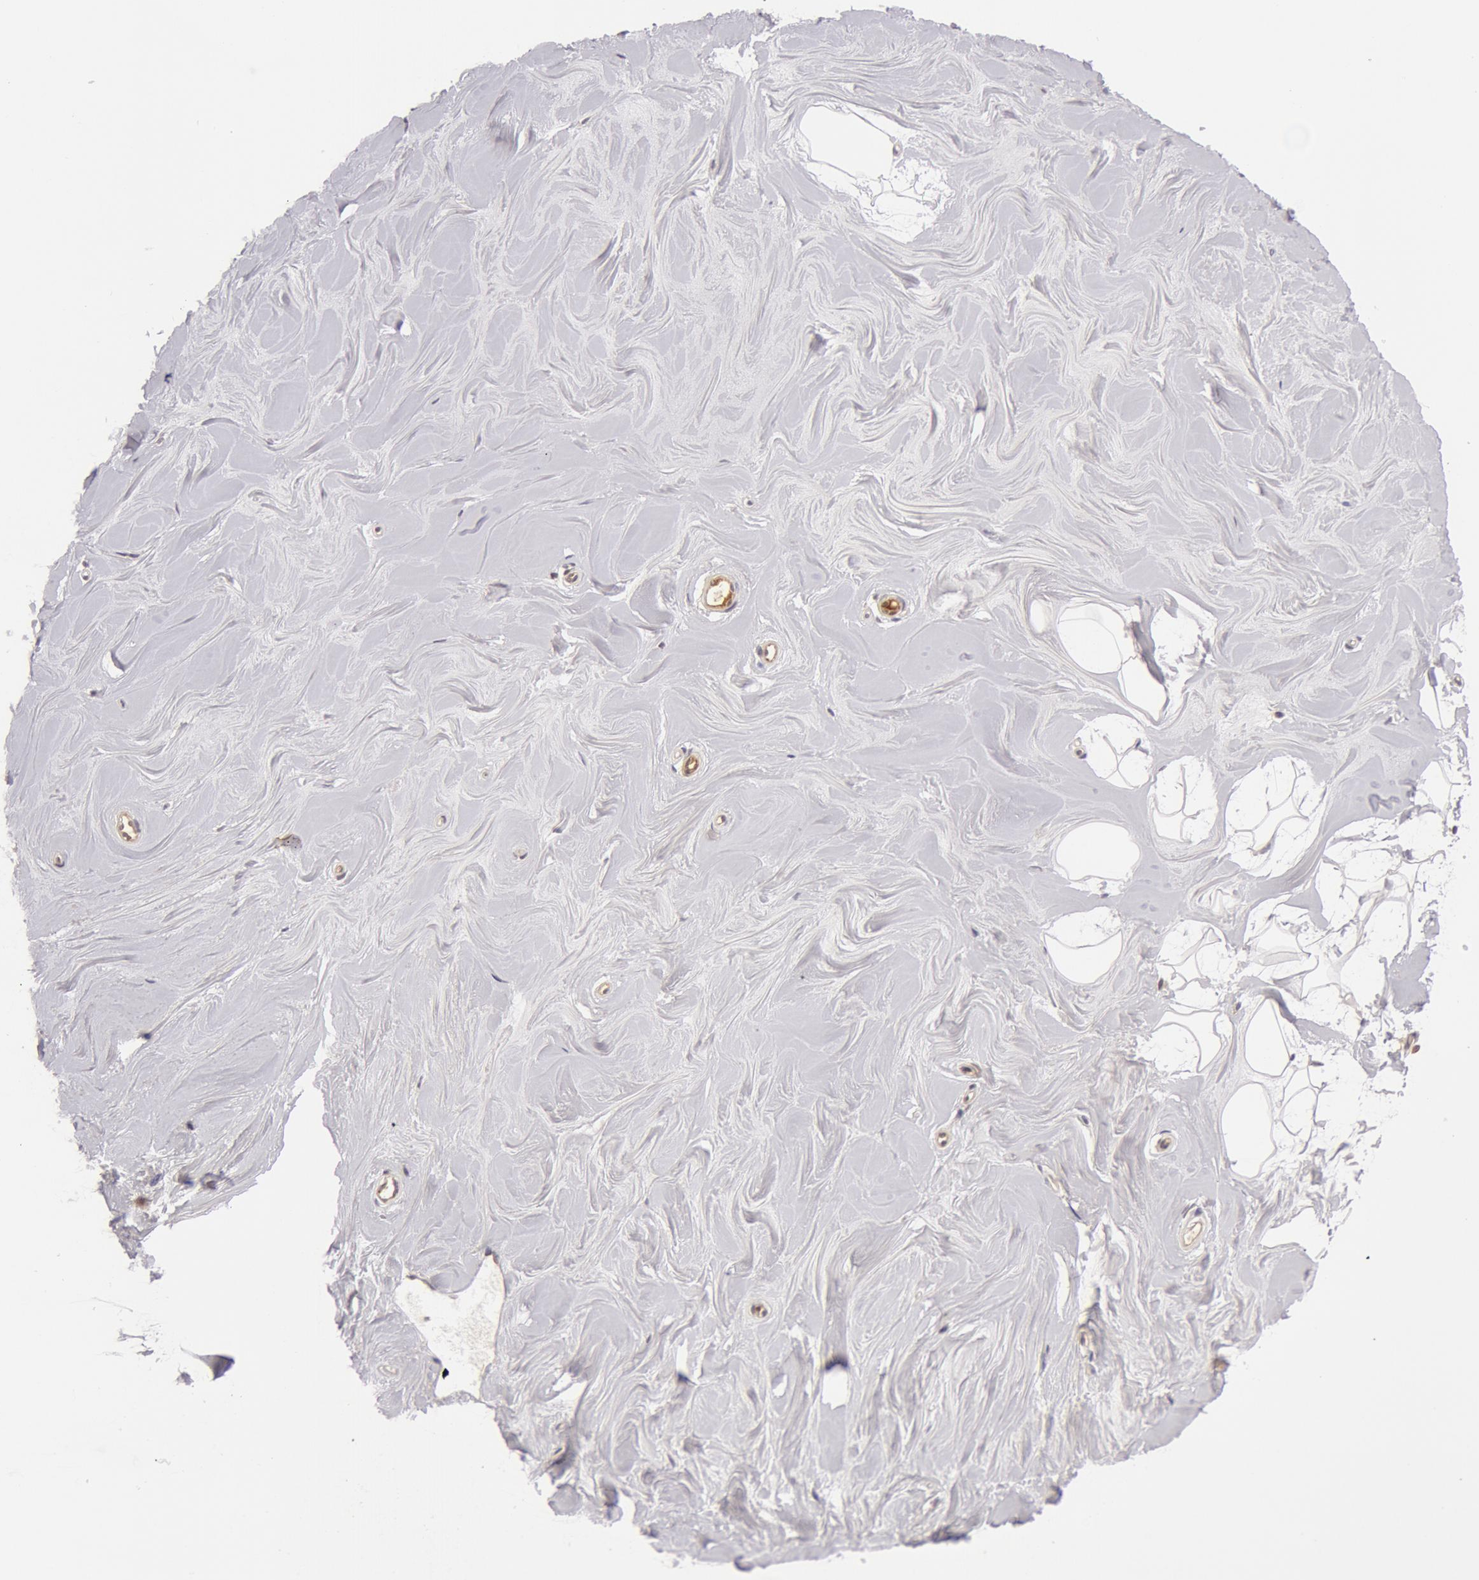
{"staining": {"intensity": "negative", "quantity": "none", "location": "none"}, "tissue": "adipose tissue", "cell_type": "Adipocytes", "image_type": "normal", "snomed": [{"axis": "morphology", "description": "Normal tissue, NOS"}, {"axis": "topography", "description": "Breast"}], "caption": "IHC of normal human adipose tissue demonstrates no expression in adipocytes.", "gene": "SYTL4", "patient": {"sex": "female", "age": 44}}